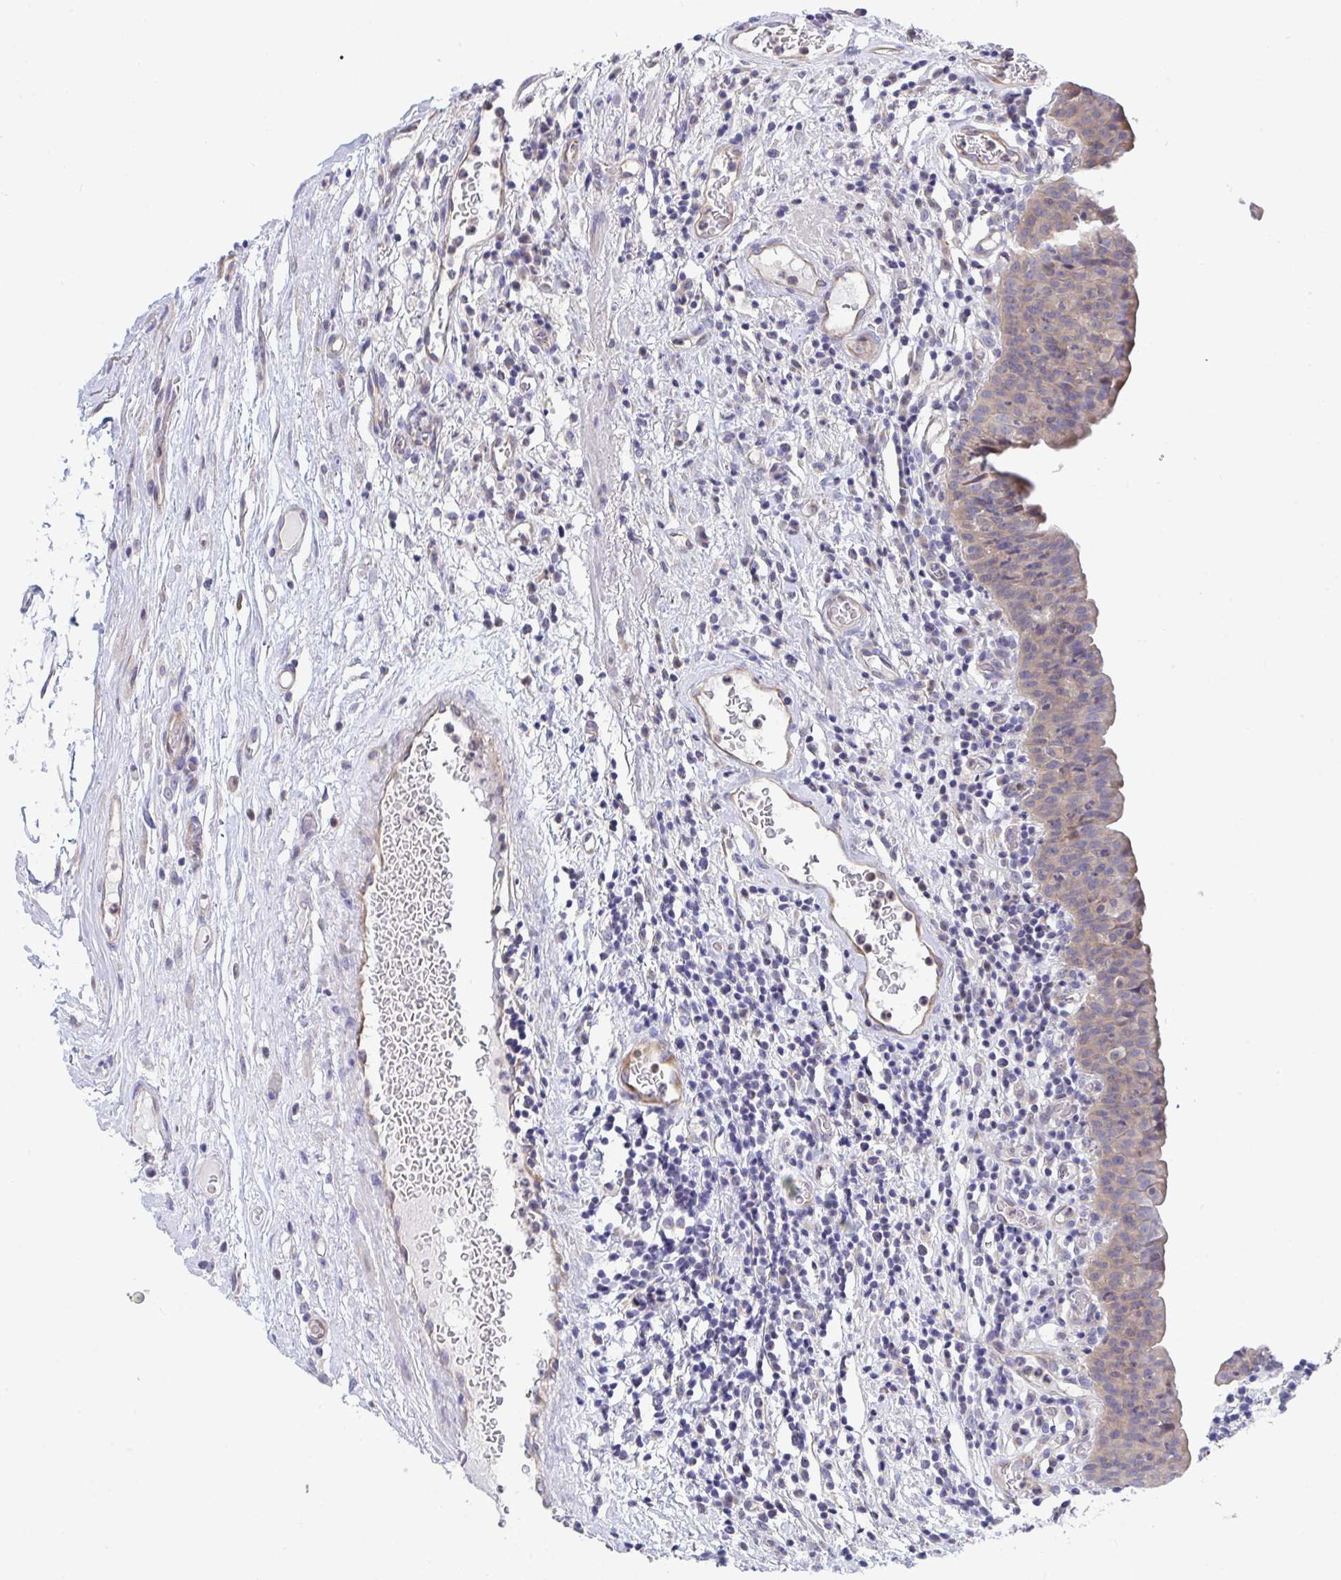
{"staining": {"intensity": "weak", "quantity": "25%-75%", "location": "cytoplasmic/membranous"}, "tissue": "urinary bladder", "cell_type": "Urothelial cells", "image_type": "normal", "snomed": [{"axis": "morphology", "description": "Normal tissue, NOS"}, {"axis": "morphology", "description": "Inflammation, NOS"}, {"axis": "topography", "description": "Urinary bladder"}], "caption": "Brown immunohistochemical staining in normal human urinary bladder demonstrates weak cytoplasmic/membranous positivity in approximately 25%-75% of urothelial cells. (DAB IHC with brightfield microscopy, high magnification).", "gene": "P2RX3", "patient": {"sex": "male", "age": 57}}